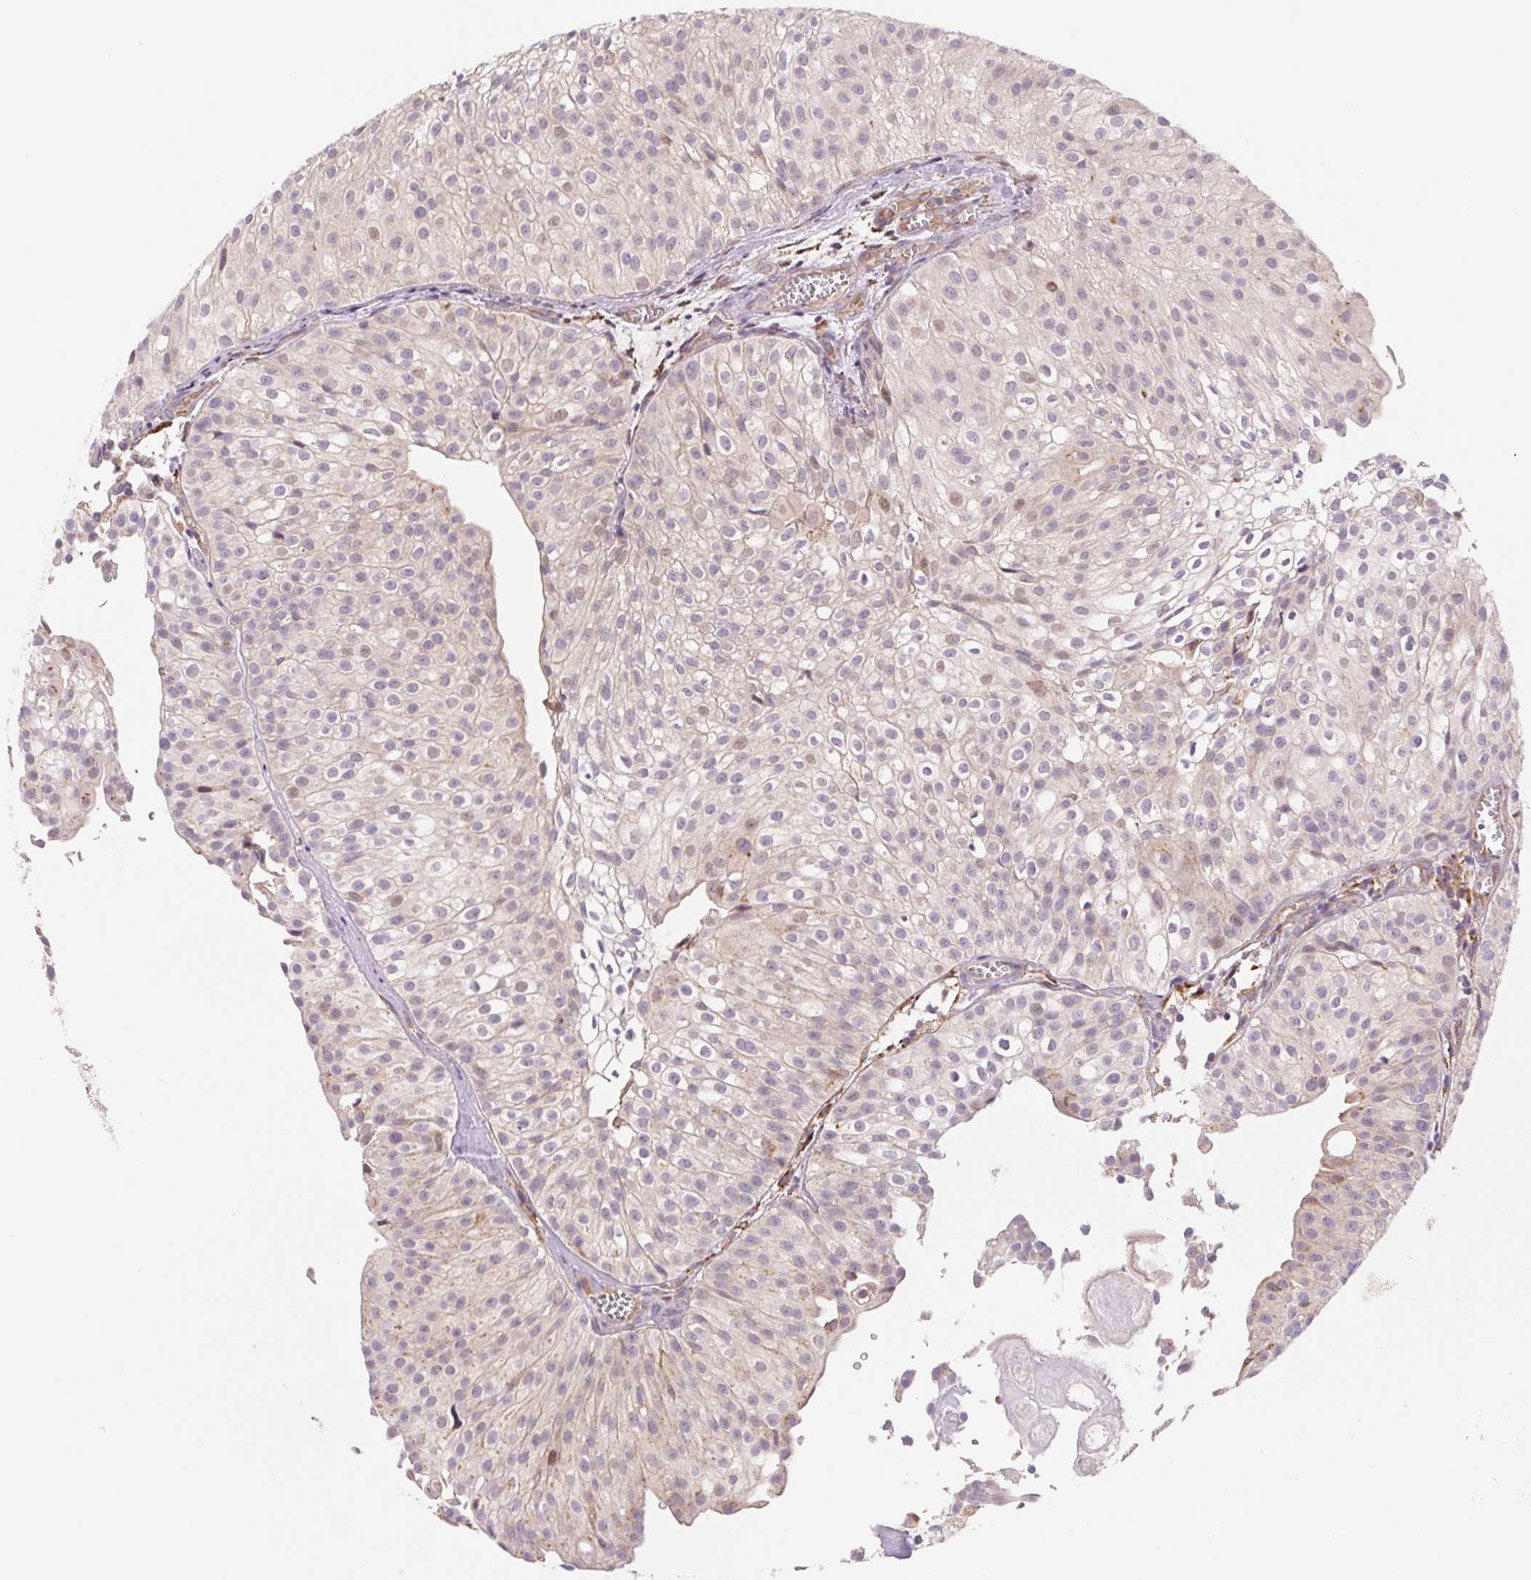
{"staining": {"intensity": "weak", "quantity": "<25%", "location": "cytoplasmic/membranous,nuclear"}, "tissue": "urothelial cancer", "cell_type": "Tumor cells", "image_type": "cancer", "snomed": [{"axis": "morphology", "description": "Urothelial carcinoma, Low grade"}, {"axis": "topography", "description": "Urinary bladder"}], "caption": "The photomicrograph shows no significant expression in tumor cells of low-grade urothelial carcinoma.", "gene": "KLHL20", "patient": {"sex": "male", "age": 70}}